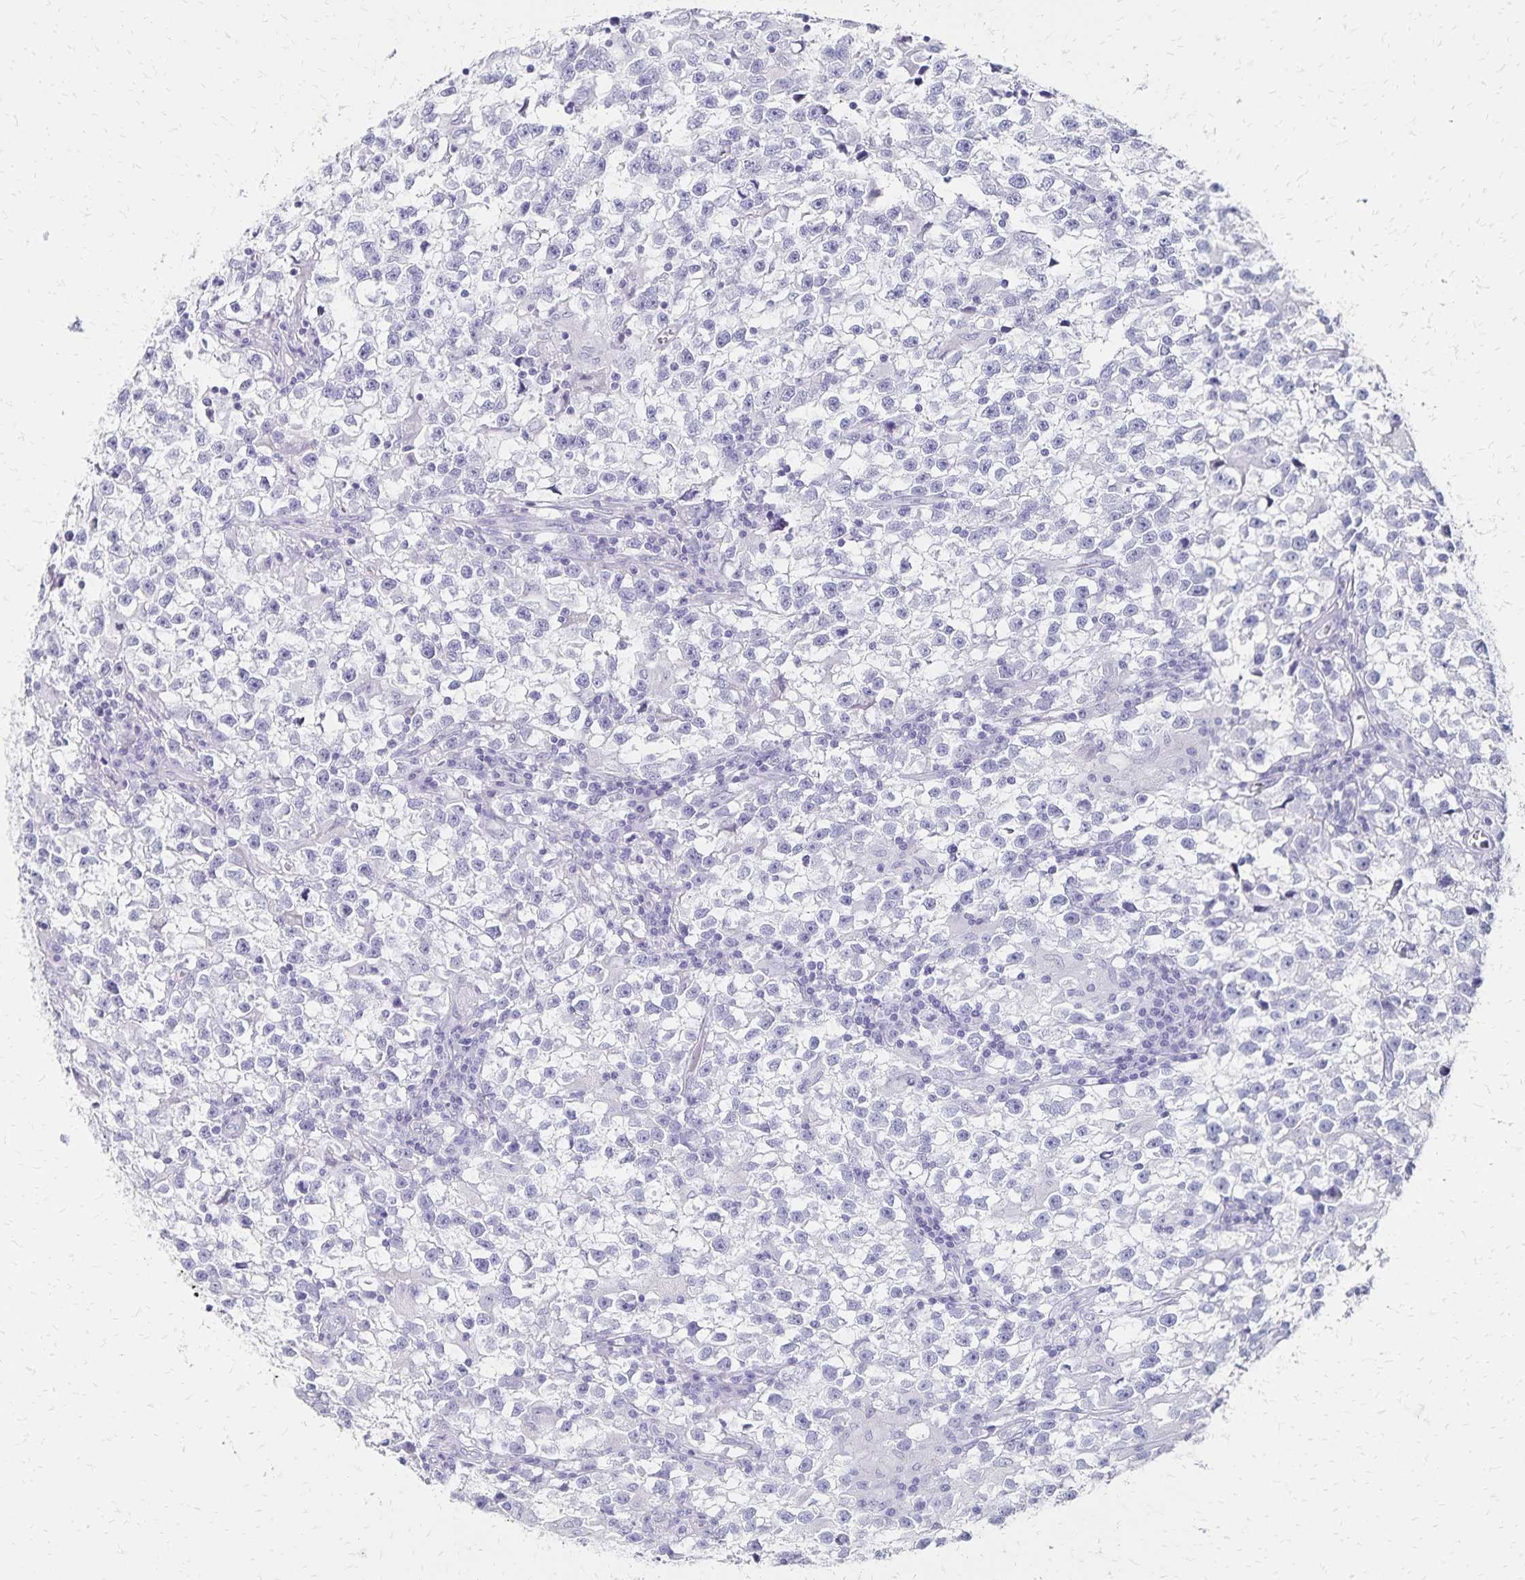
{"staining": {"intensity": "negative", "quantity": "none", "location": "none"}, "tissue": "testis cancer", "cell_type": "Tumor cells", "image_type": "cancer", "snomed": [{"axis": "morphology", "description": "Seminoma, NOS"}, {"axis": "topography", "description": "Testis"}], "caption": "Testis cancer (seminoma) was stained to show a protein in brown. There is no significant positivity in tumor cells. (Immunohistochemistry, brightfield microscopy, high magnification).", "gene": "GIP", "patient": {"sex": "male", "age": 31}}